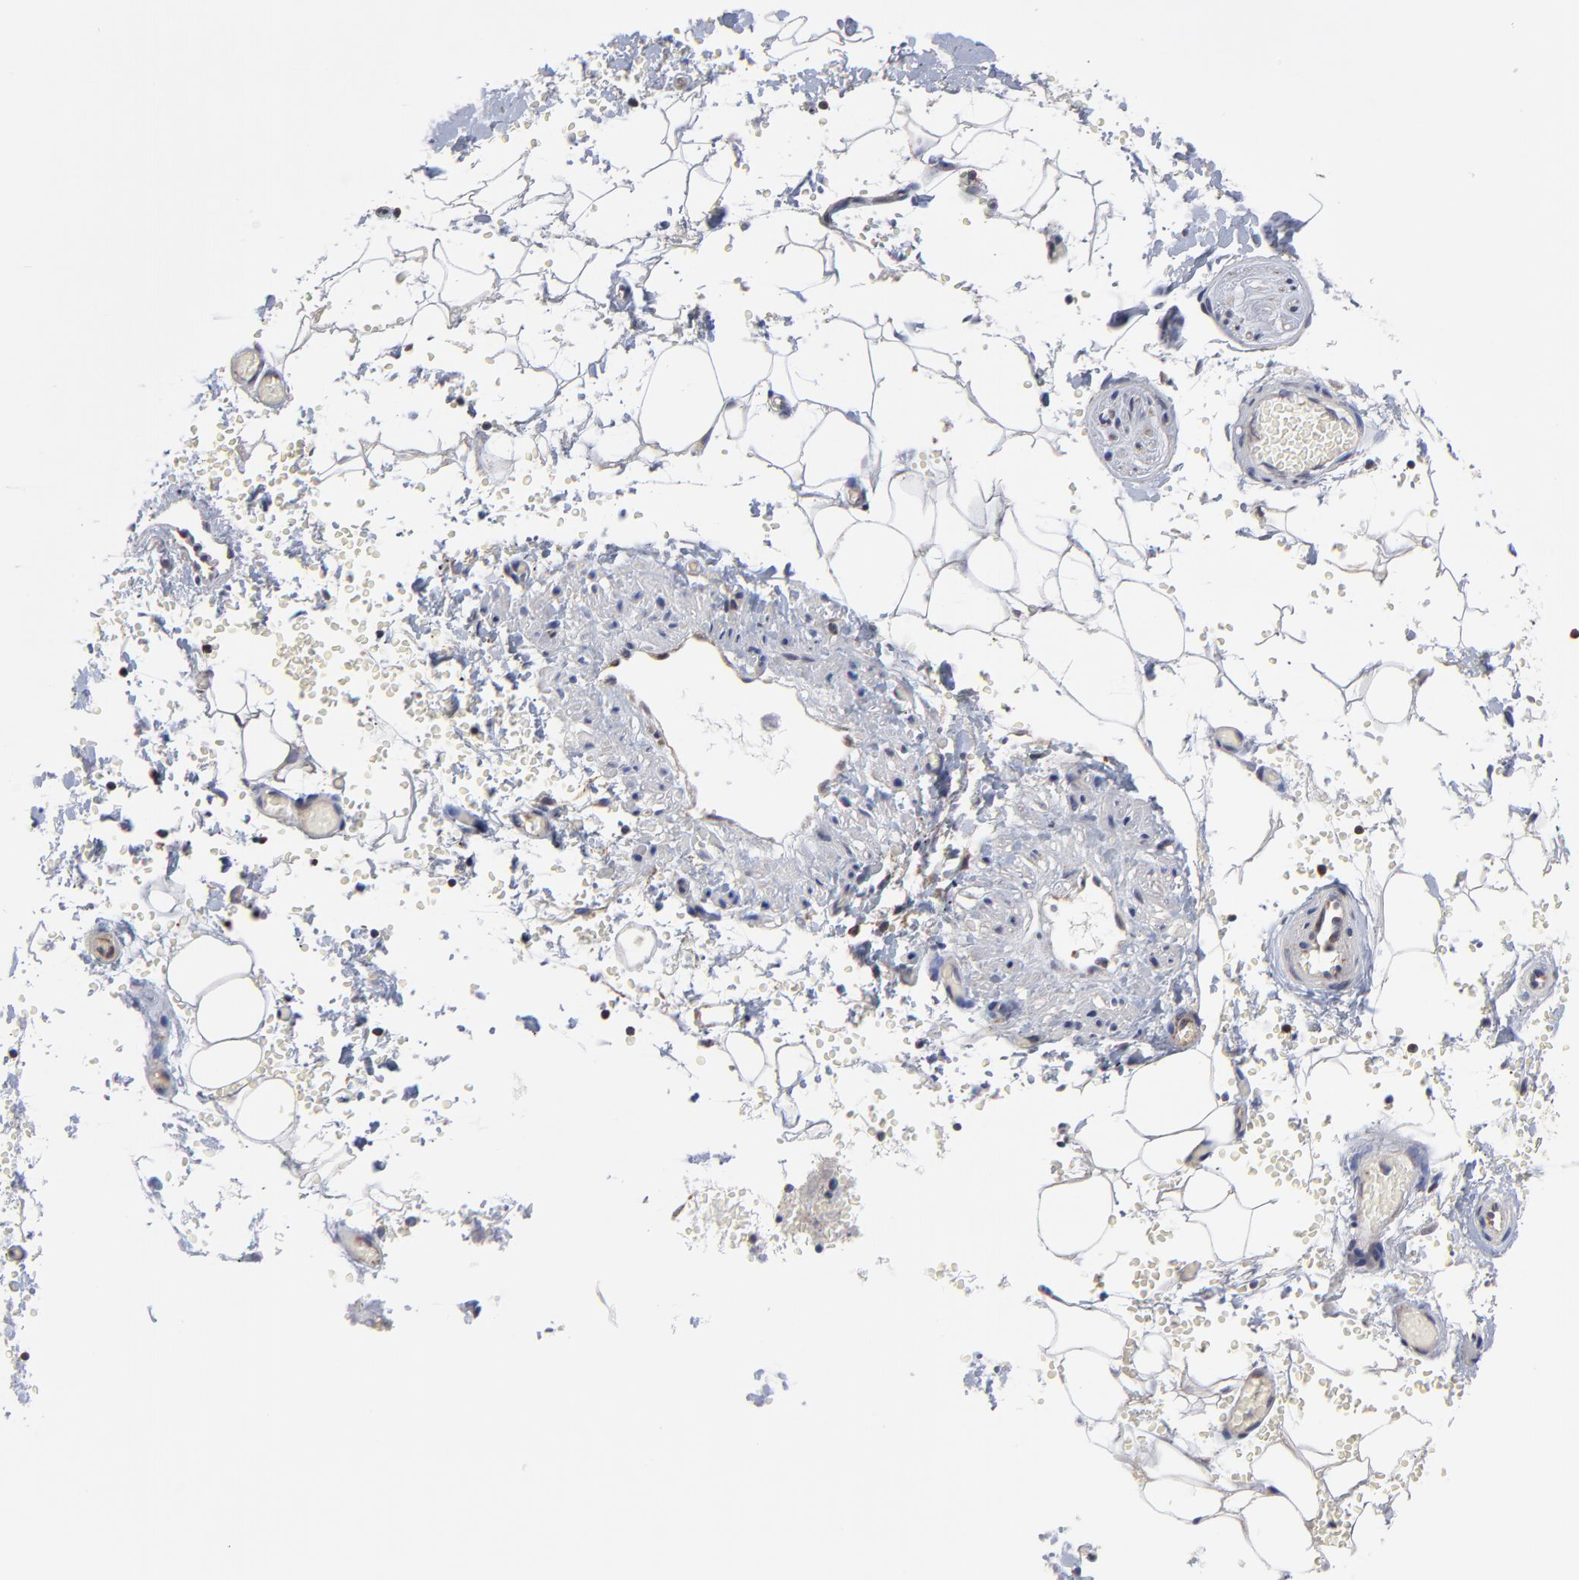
{"staining": {"intensity": "negative", "quantity": "none", "location": "none"}, "tissue": "adipose tissue", "cell_type": "Adipocytes", "image_type": "normal", "snomed": [{"axis": "morphology", "description": "Normal tissue, NOS"}, {"axis": "topography", "description": "Bronchus"}, {"axis": "topography", "description": "Lung"}], "caption": "Immunohistochemistry image of benign adipose tissue stained for a protein (brown), which shows no expression in adipocytes. The staining was performed using DAB to visualize the protein expression in brown, while the nuclei were stained in blue with hematoxylin (Magnification: 20x).", "gene": "ZNF550", "patient": {"sex": "female", "age": 56}}